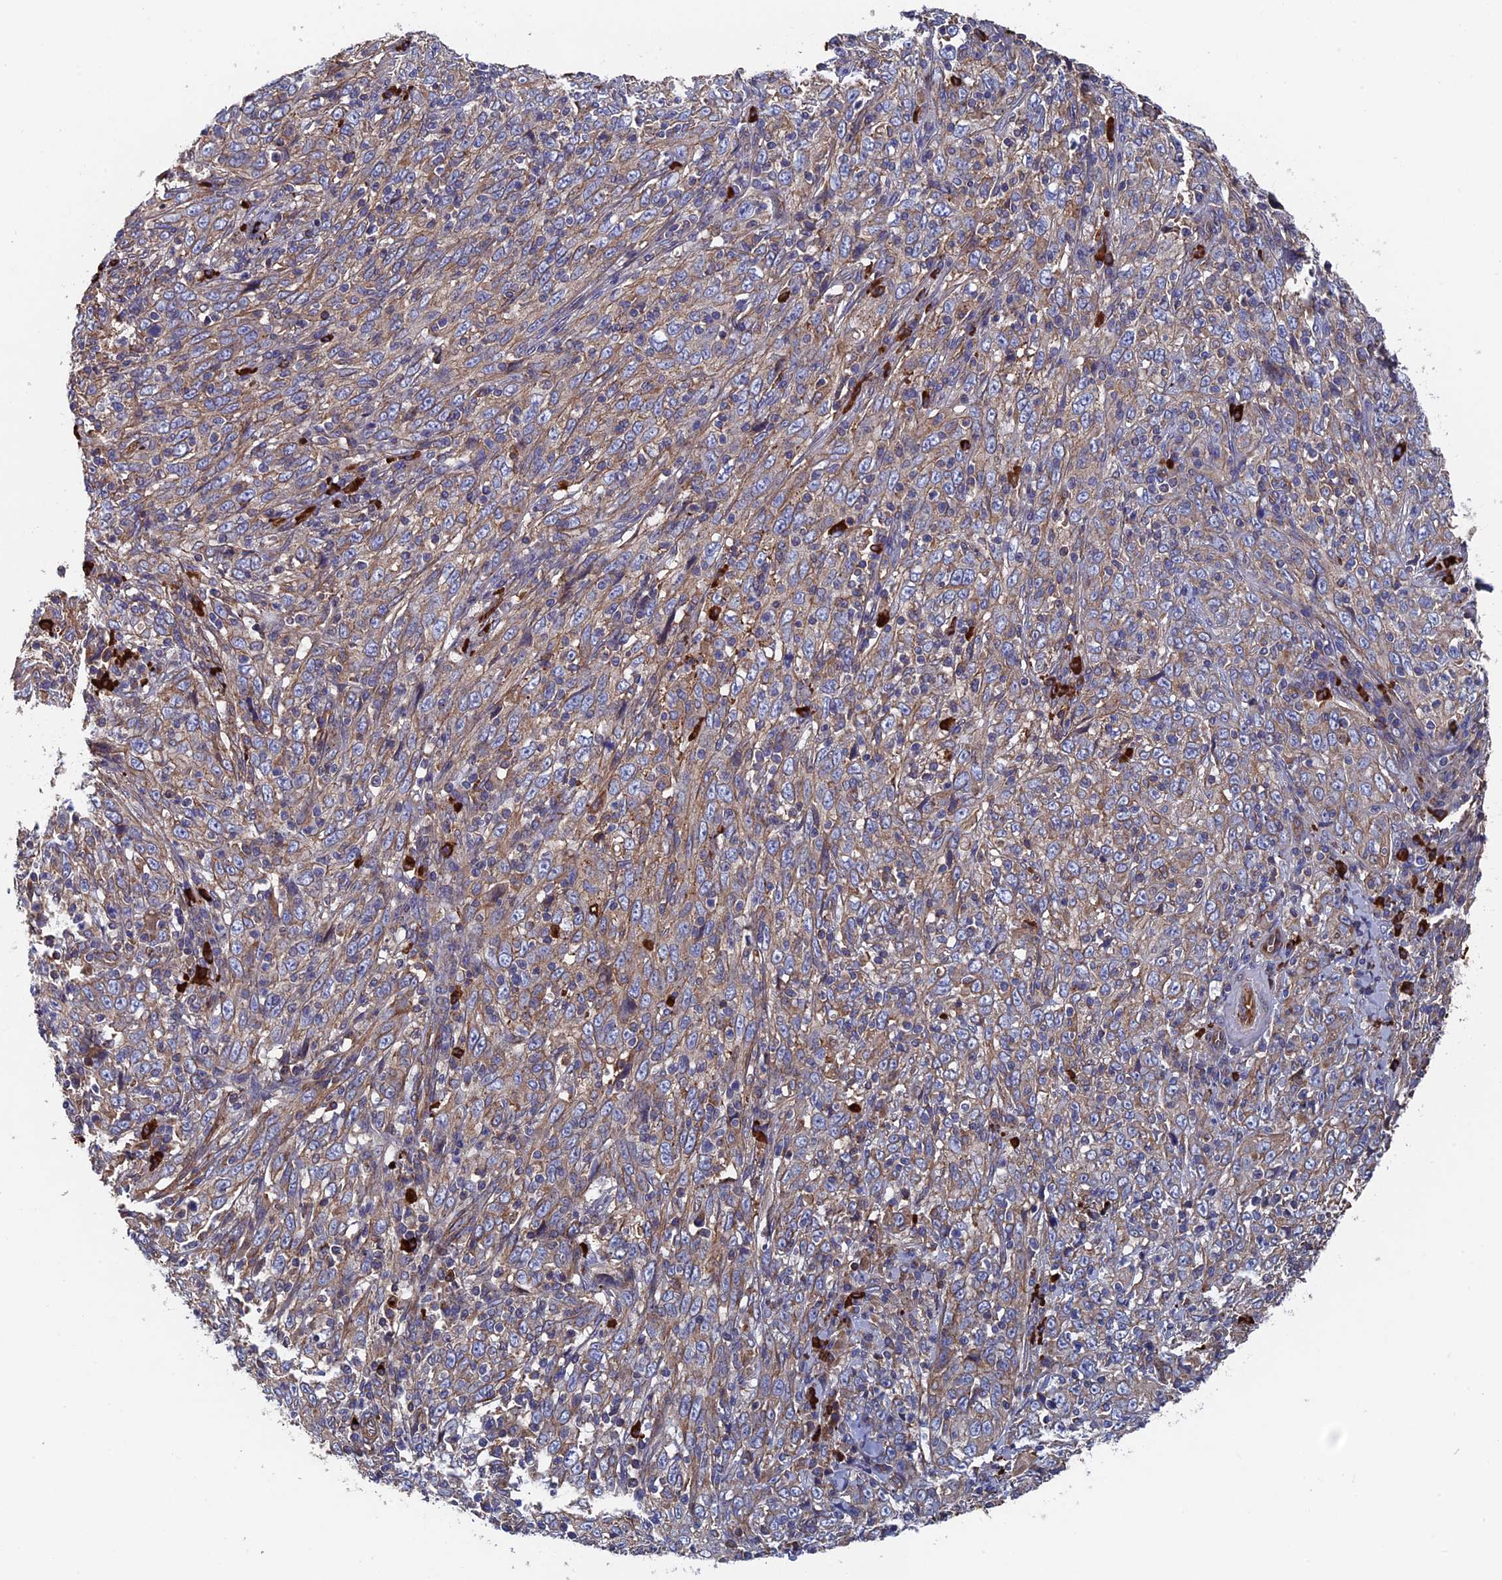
{"staining": {"intensity": "weak", "quantity": ">75%", "location": "cytoplasmic/membranous"}, "tissue": "cervical cancer", "cell_type": "Tumor cells", "image_type": "cancer", "snomed": [{"axis": "morphology", "description": "Squamous cell carcinoma, NOS"}, {"axis": "topography", "description": "Cervix"}], "caption": "This is a histology image of immunohistochemistry staining of cervical squamous cell carcinoma, which shows weak staining in the cytoplasmic/membranous of tumor cells.", "gene": "RPUSD1", "patient": {"sex": "female", "age": 46}}